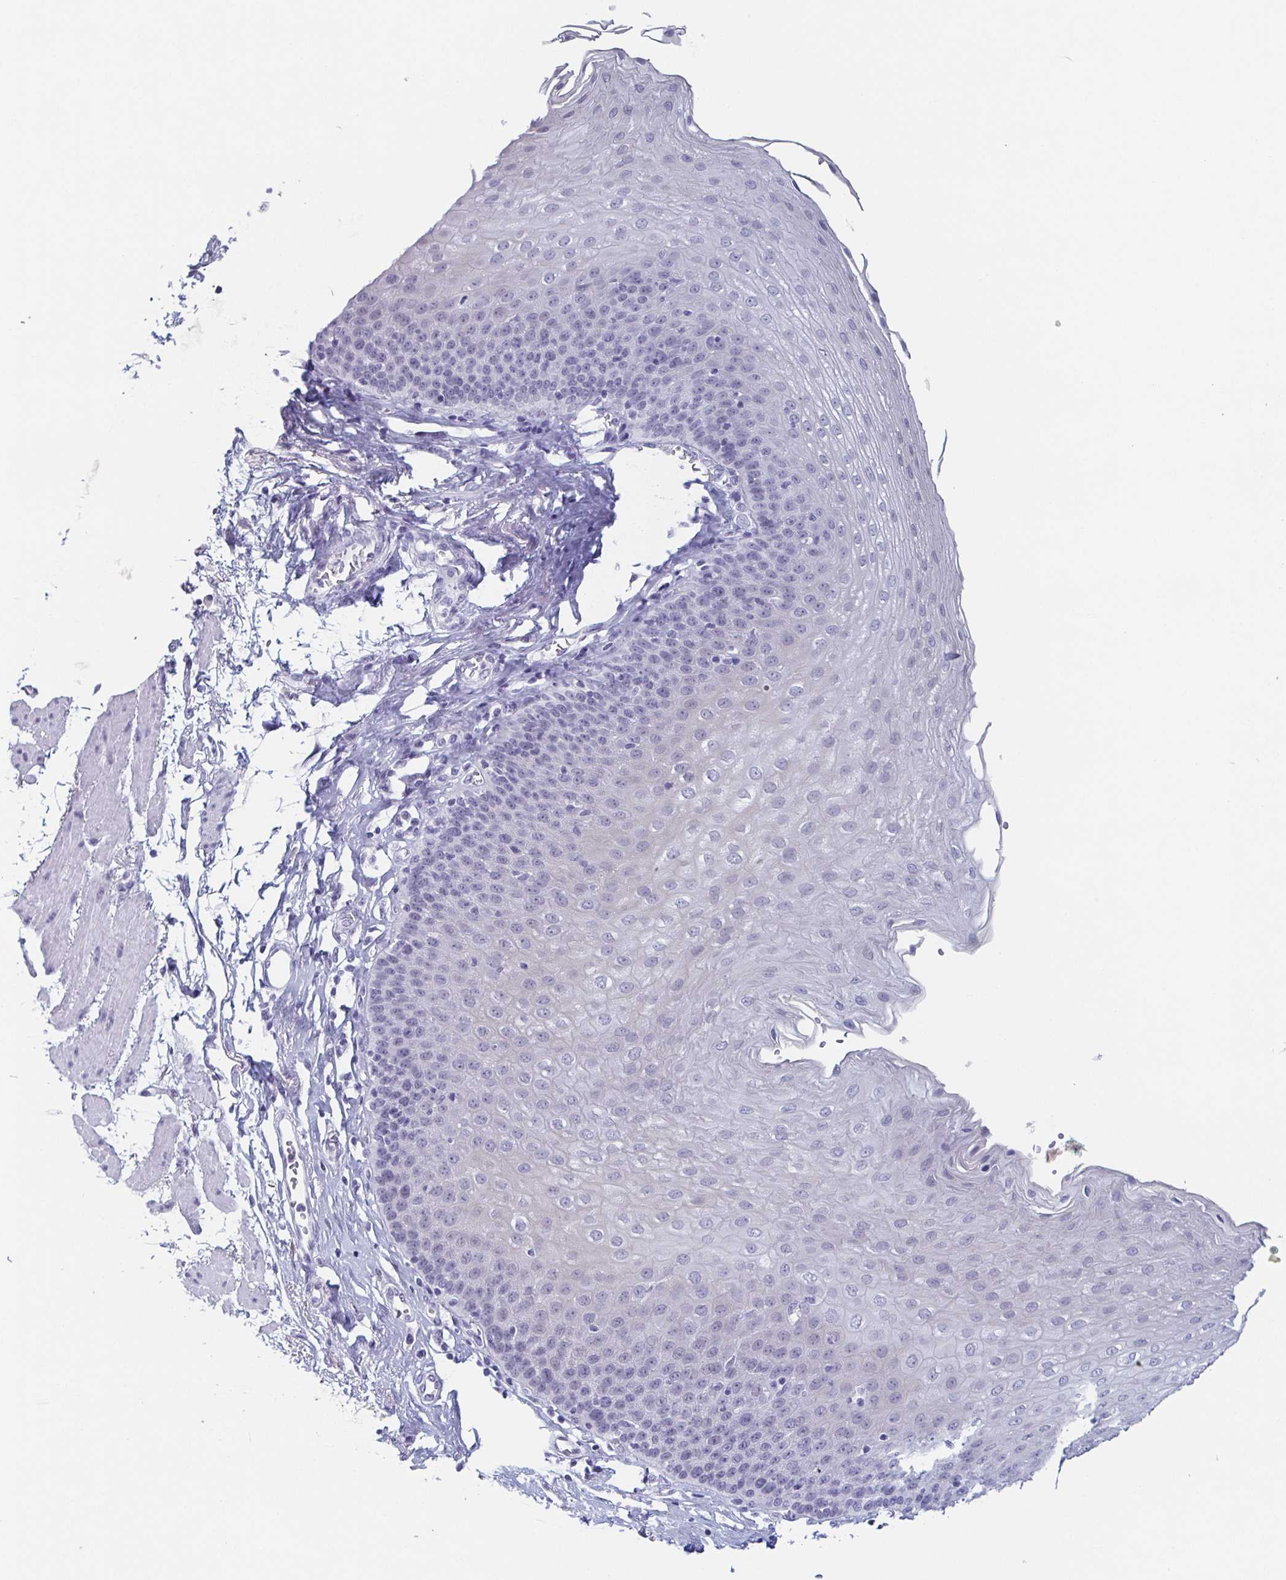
{"staining": {"intensity": "negative", "quantity": "none", "location": "none"}, "tissue": "esophagus", "cell_type": "Squamous epithelial cells", "image_type": "normal", "snomed": [{"axis": "morphology", "description": "Normal tissue, NOS"}, {"axis": "topography", "description": "Esophagus"}], "caption": "DAB immunohistochemical staining of benign human esophagus displays no significant staining in squamous epithelial cells.", "gene": "REG4", "patient": {"sex": "female", "age": 81}}